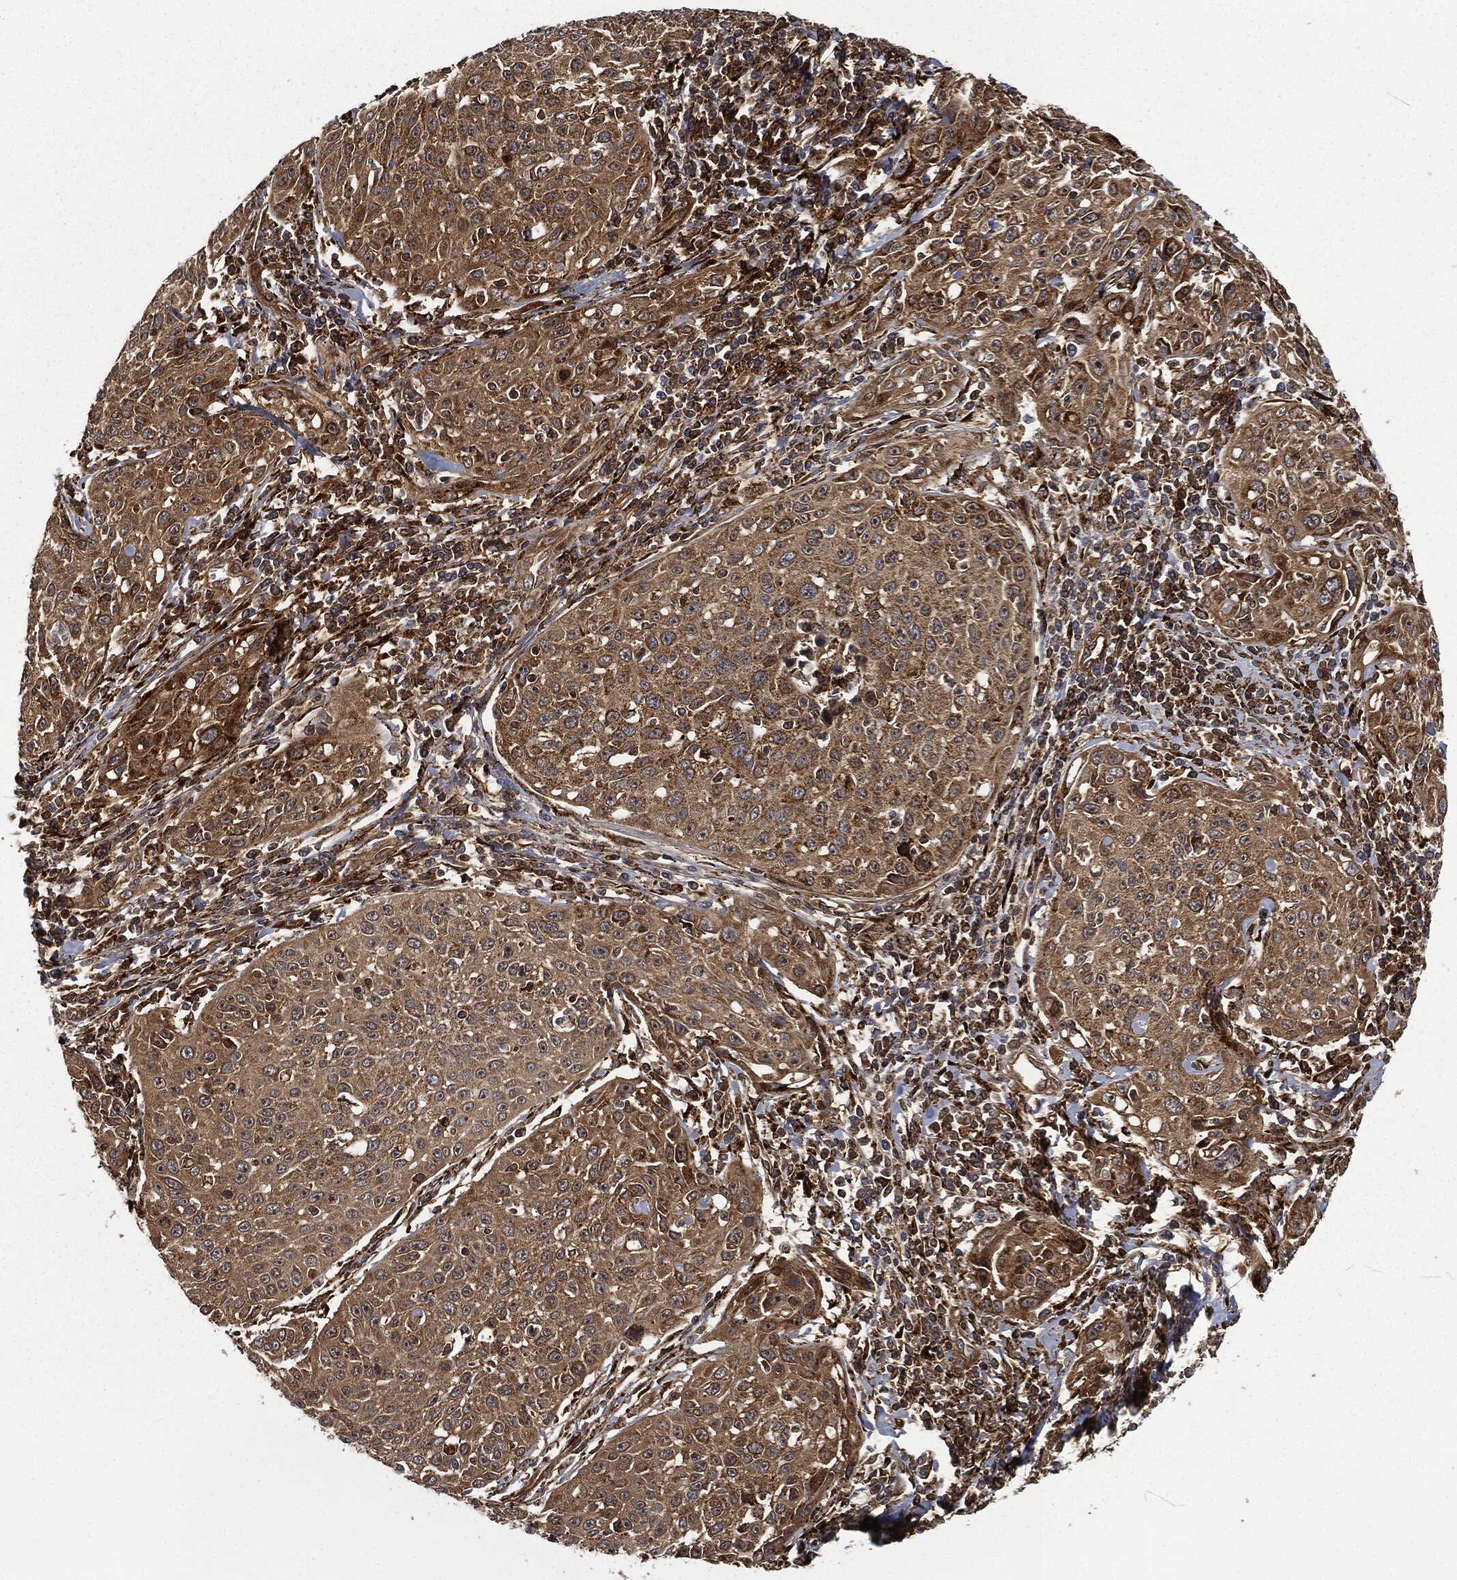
{"staining": {"intensity": "moderate", "quantity": ">75%", "location": "cytoplasmic/membranous"}, "tissue": "cervical cancer", "cell_type": "Tumor cells", "image_type": "cancer", "snomed": [{"axis": "morphology", "description": "Squamous cell carcinoma, NOS"}, {"axis": "topography", "description": "Cervix"}], "caption": "Cervical cancer stained for a protein demonstrates moderate cytoplasmic/membranous positivity in tumor cells.", "gene": "RFTN1", "patient": {"sex": "female", "age": 26}}